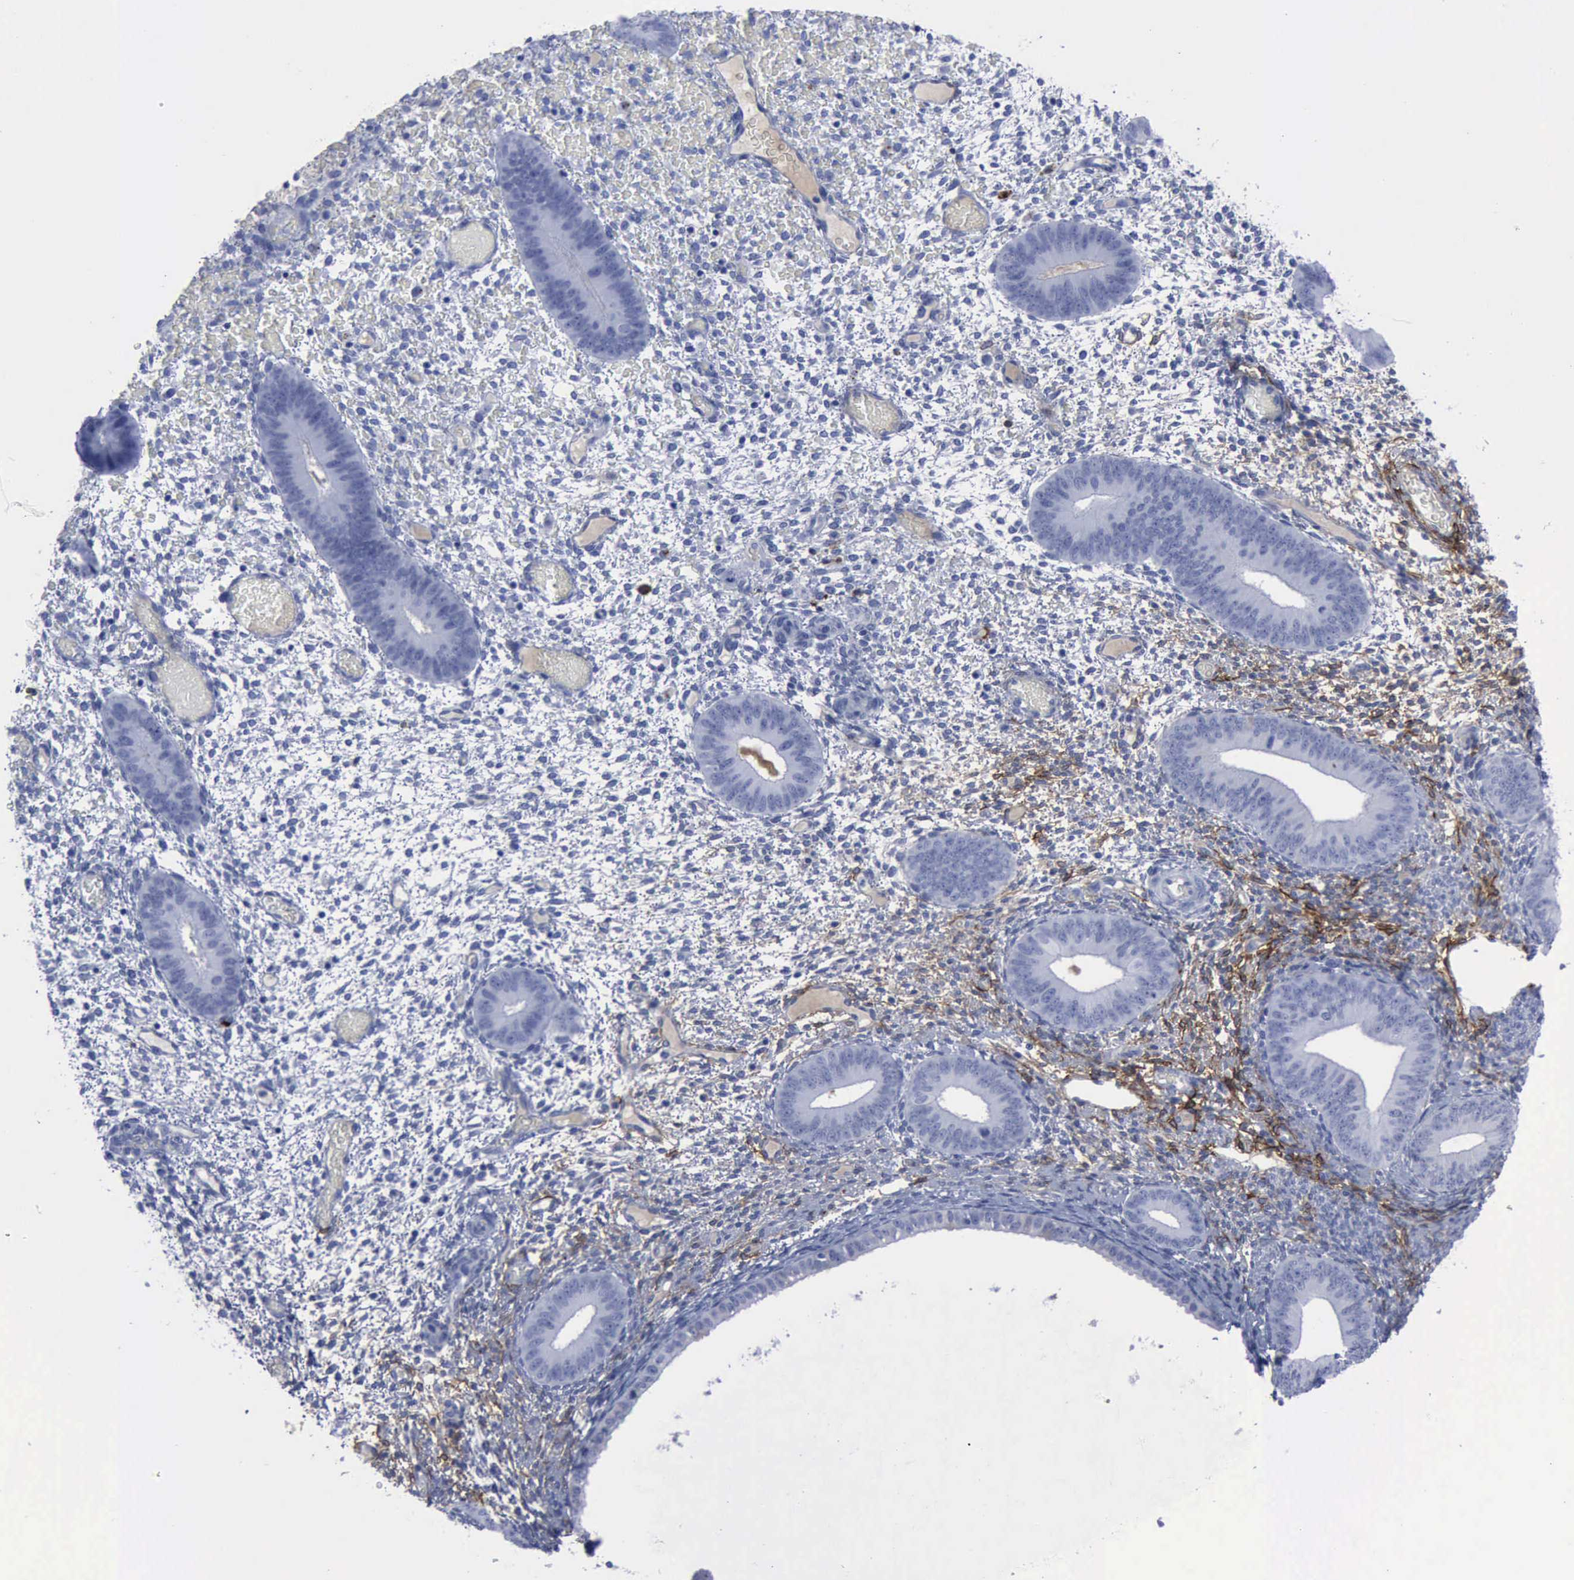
{"staining": {"intensity": "moderate", "quantity": "25%-75%", "location": "cytoplasmic/membranous"}, "tissue": "endometrium", "cell_type": "Cells in endometrial stroma", "image_type": "normal", "snomed": [{"axis": "morphology", "description": "Normal tissue, NOS"}, {"axis": "topography", "description": "Endometrium"}], "caption": "Protein expression analysis of benign human endometrium reveals moderate cytoplasmic/membranous staining in about 25%-75% of cells in endometrial stroma.", "gene": "NGFR", "patient": {"sex": "female", "age": 42}}